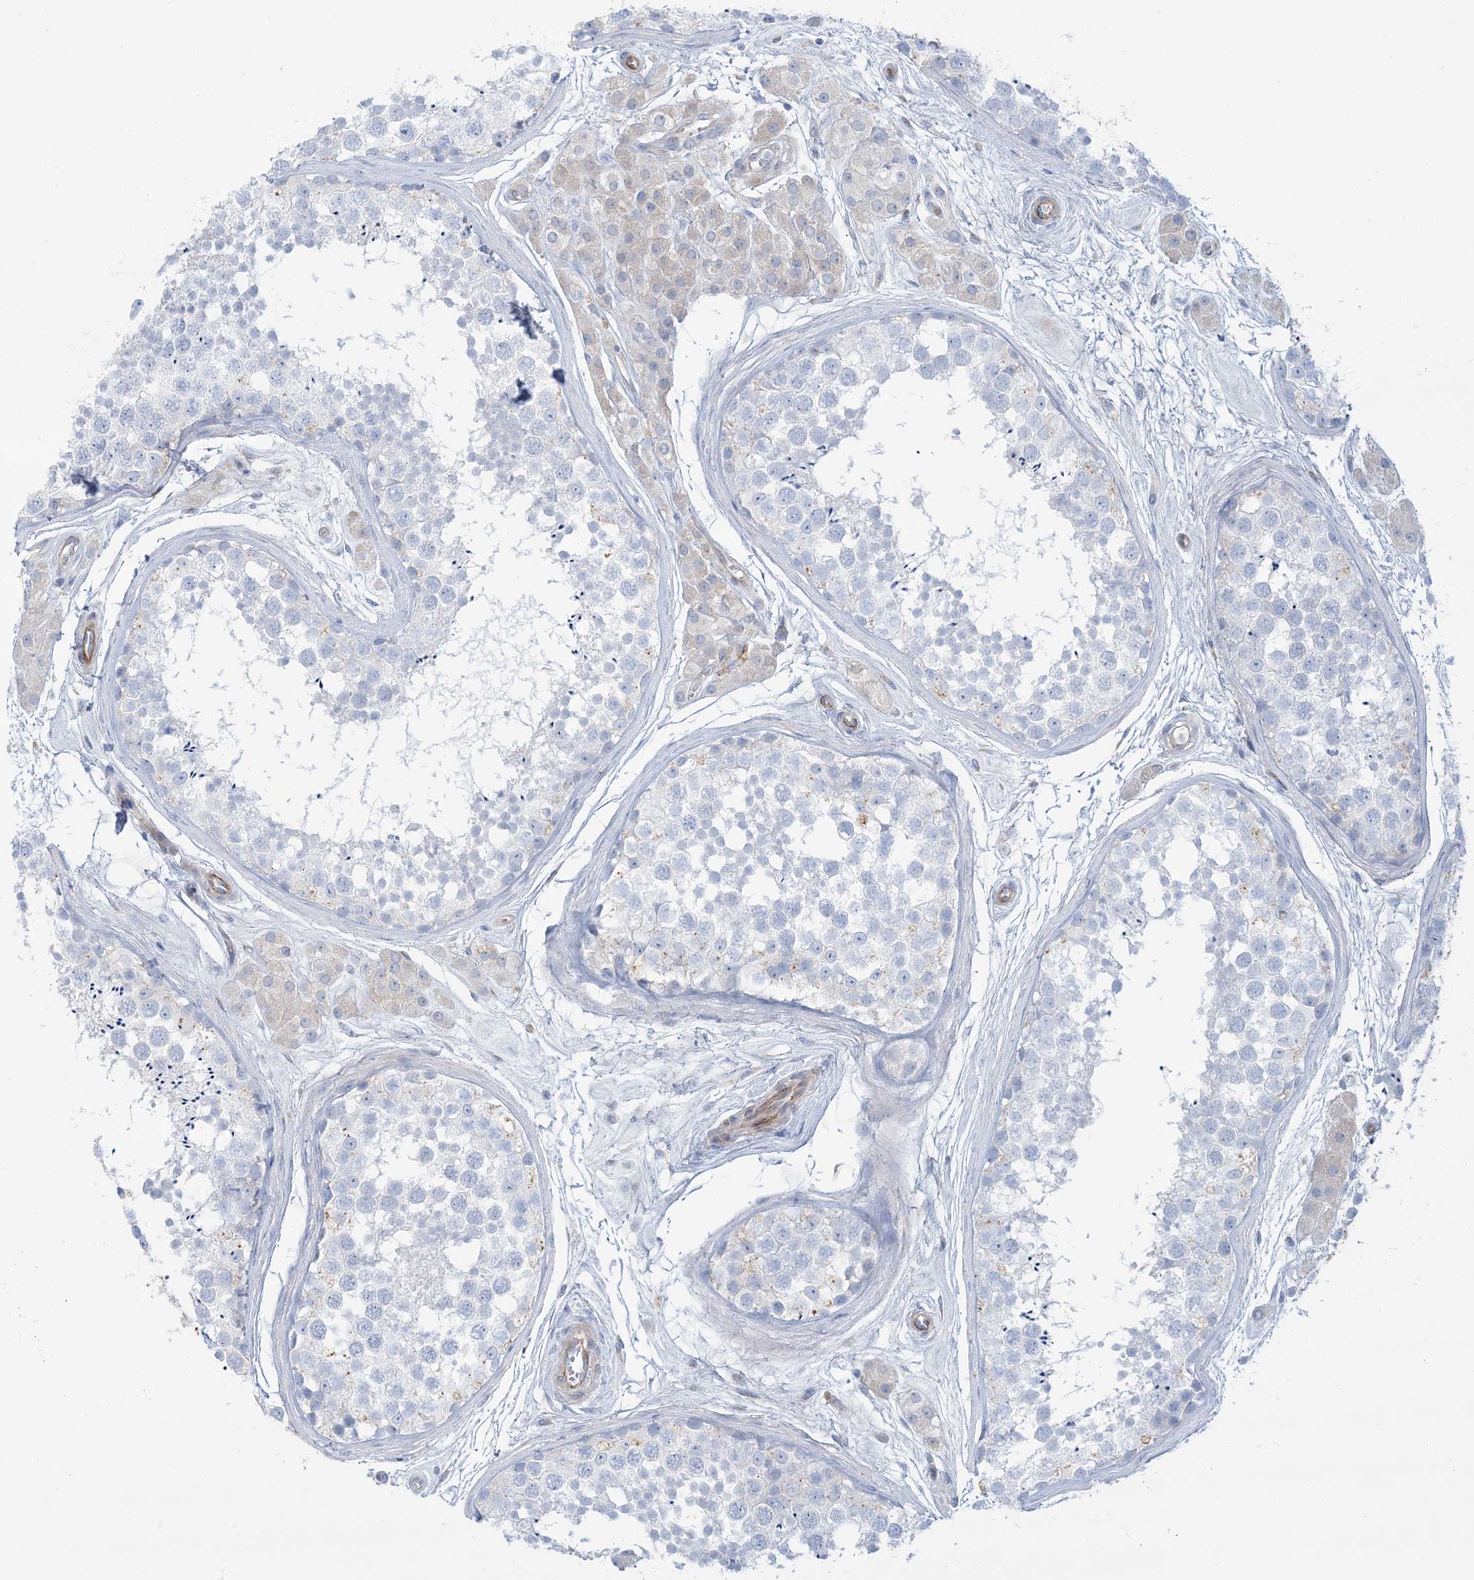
{"staining": {"intensity": "negative", "quantity": "none", "location": "none"}, "tissue": "testis", "cell_type": "Cells in seminiferous ducts", "image_type": "normal", "snomed": [{"axis": "morphology", "description": "Normal tissue, NOS"}, {"axis": "topography", "description": "Testis"}], "caption": "This is a histopathology image of IHC staining of normal testis, which shows no expression in cells in seminiferous ducts.", "gene": "ATP11C", "patient": {"sex": "male", "age": 56}}